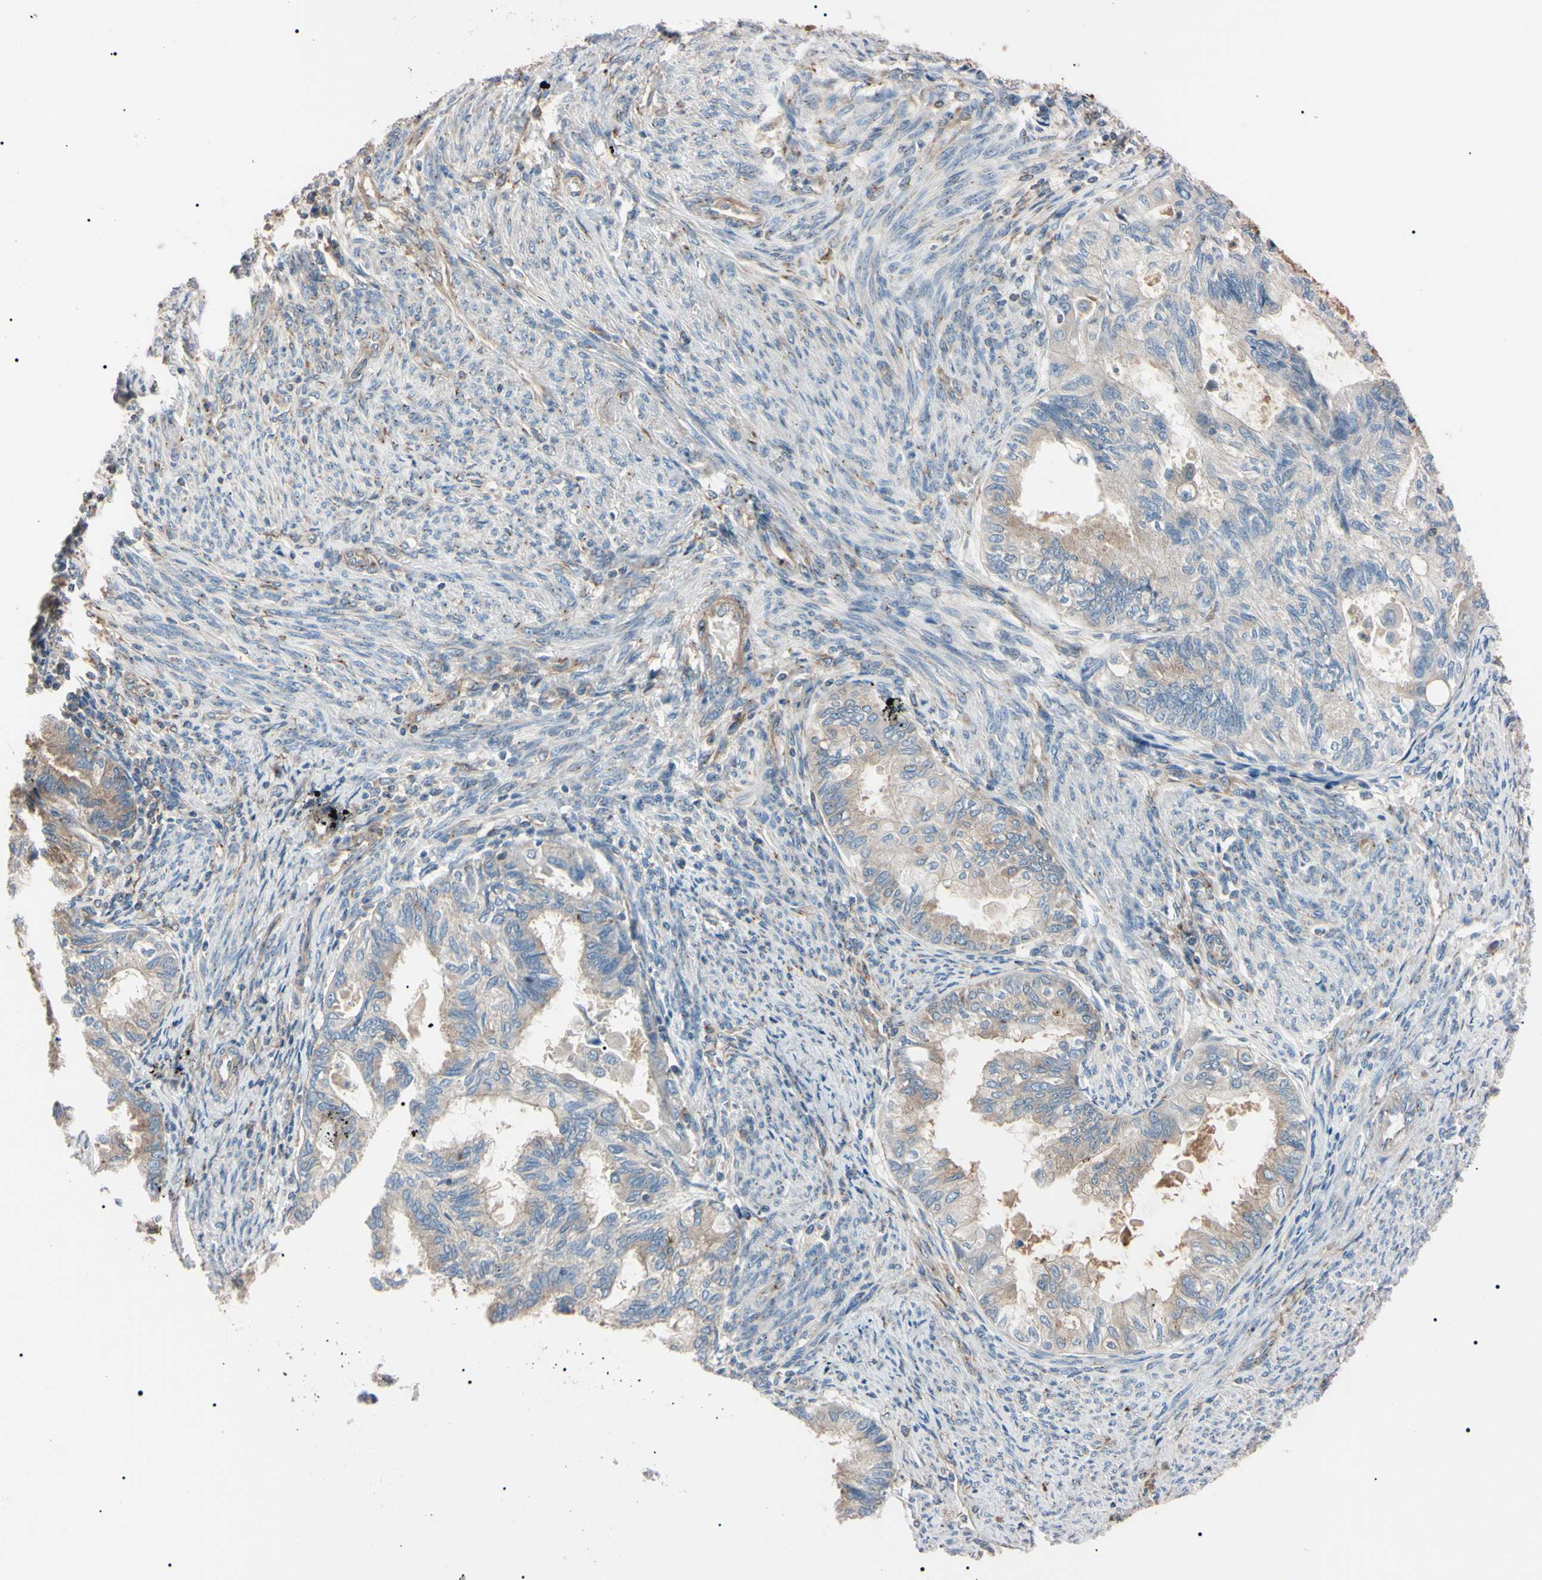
{"staining": {"intensity": "weak", "quantity": ">75%", "location": "cytoplasmic/membranous"}, "tissue": "cervical cancer", "cell_type": "Tumor cells", "image_type": "cancer", "snomed": [{"axis": "morphology", "description": "Normal tissue, NOS"}, {"axis": "morphology", "description": "Adenocarcinoma, NOS"}, {"axis": "topography", "description": "Cervix"}, {"axis": "topography", "description": "Endometrium"}], "caption": "Human cervical cancer stained with a protein marker shows weak staining in tumor cells.", "gene": "PRKACA", "patient": {"sex": "female", "age": 86}}